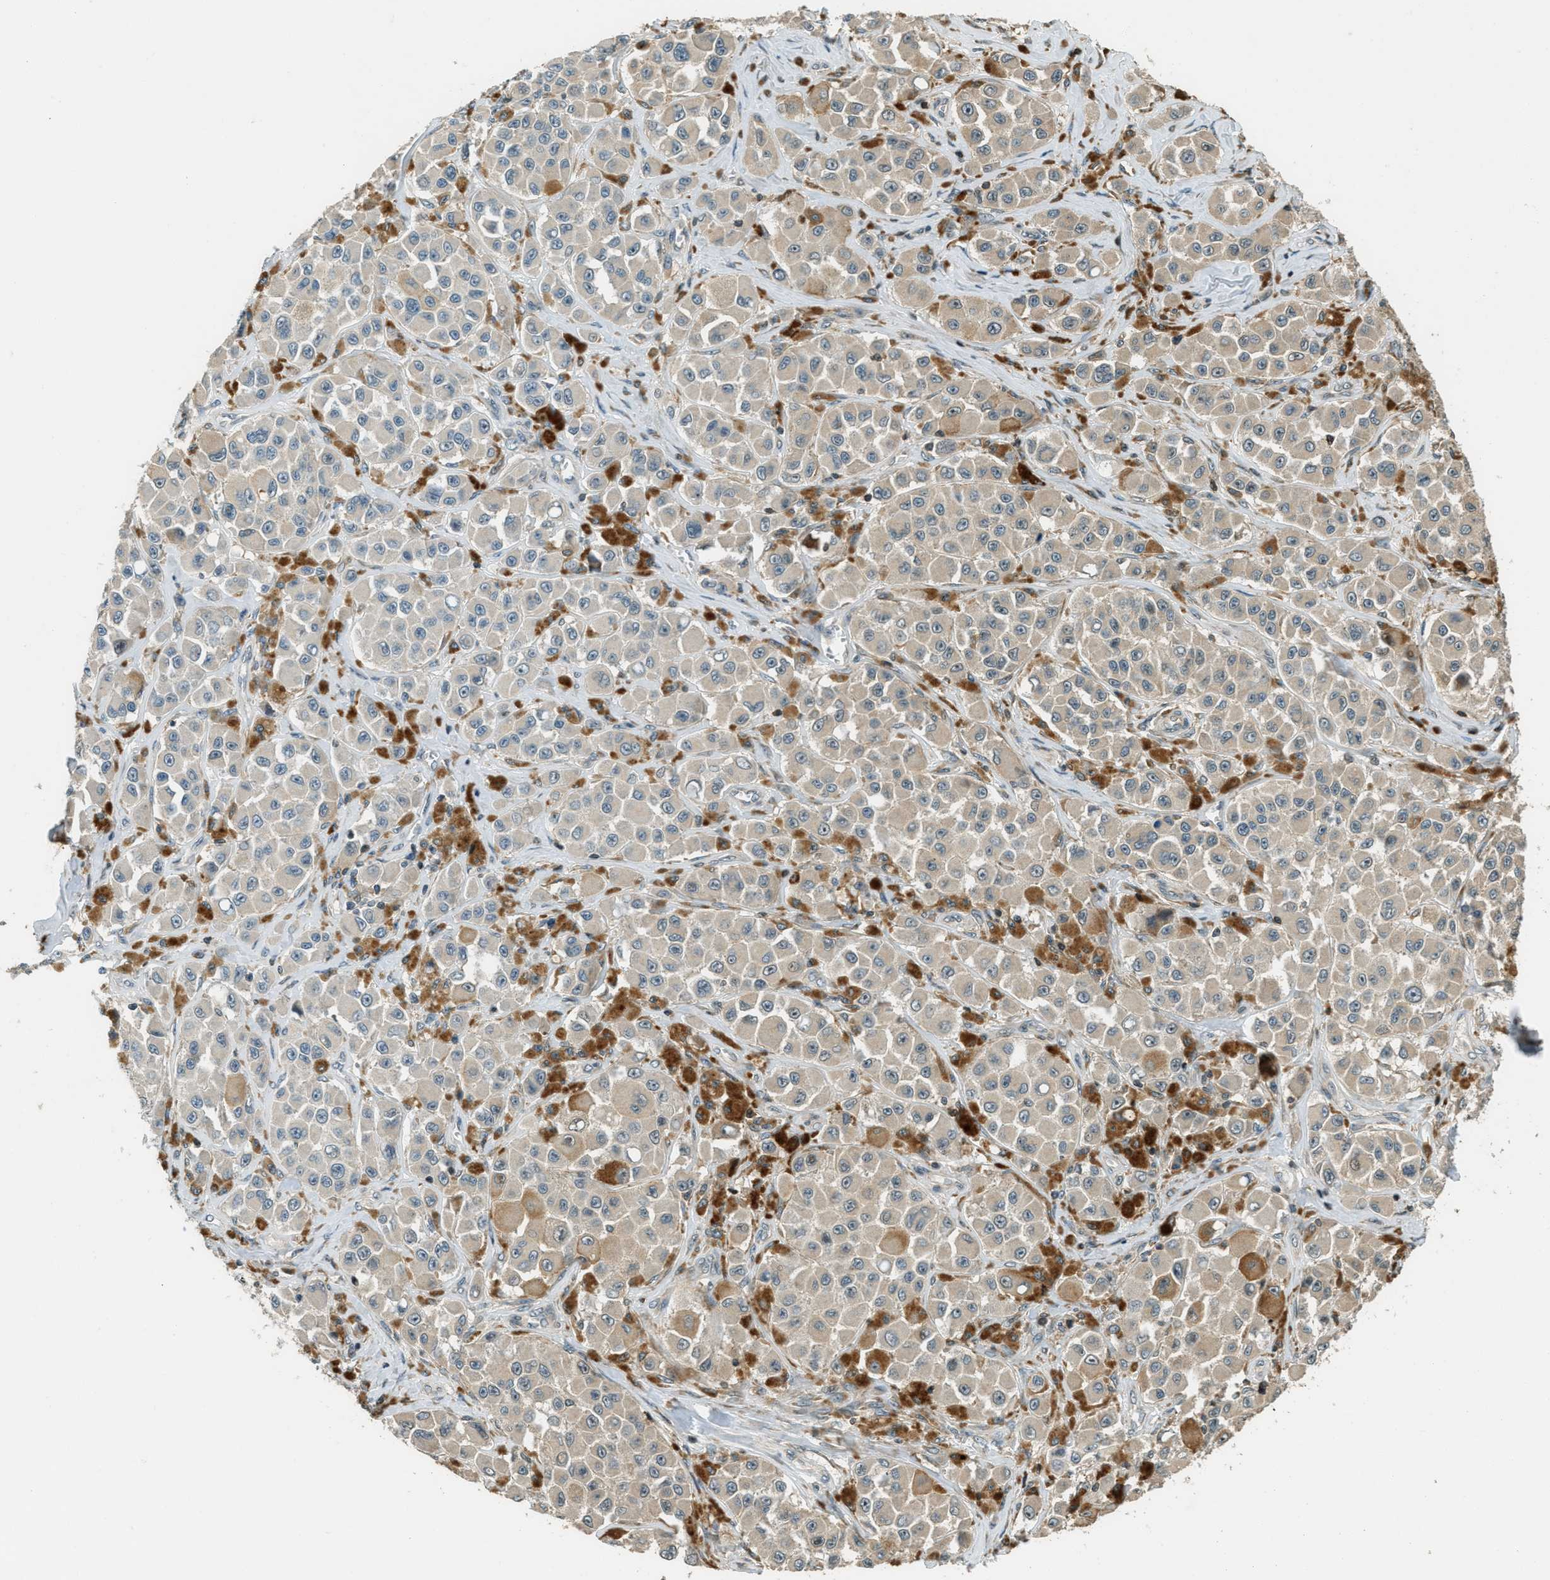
{"staining": {"intensity": "weak", "quantity": ">75%", "location": "cytoplasmic/membranous"}, "tissue": "melanoma", "cell_type": "Tumor cells", "image_type": "cancer", "snomed": [{"axis": "morphology", "description": "Malignant melanoma, NOS"}, {"axis": "topography", "description": "Skin"}], "caption": "IHC image of human melanoma stained for a protein (brown), which exhibits low levels of weak cytoplasmic/membranous staining in approximately >75% of tumor cells.", "gene": "PTPN23", "patient": {"sex": "male", "age": 84}}